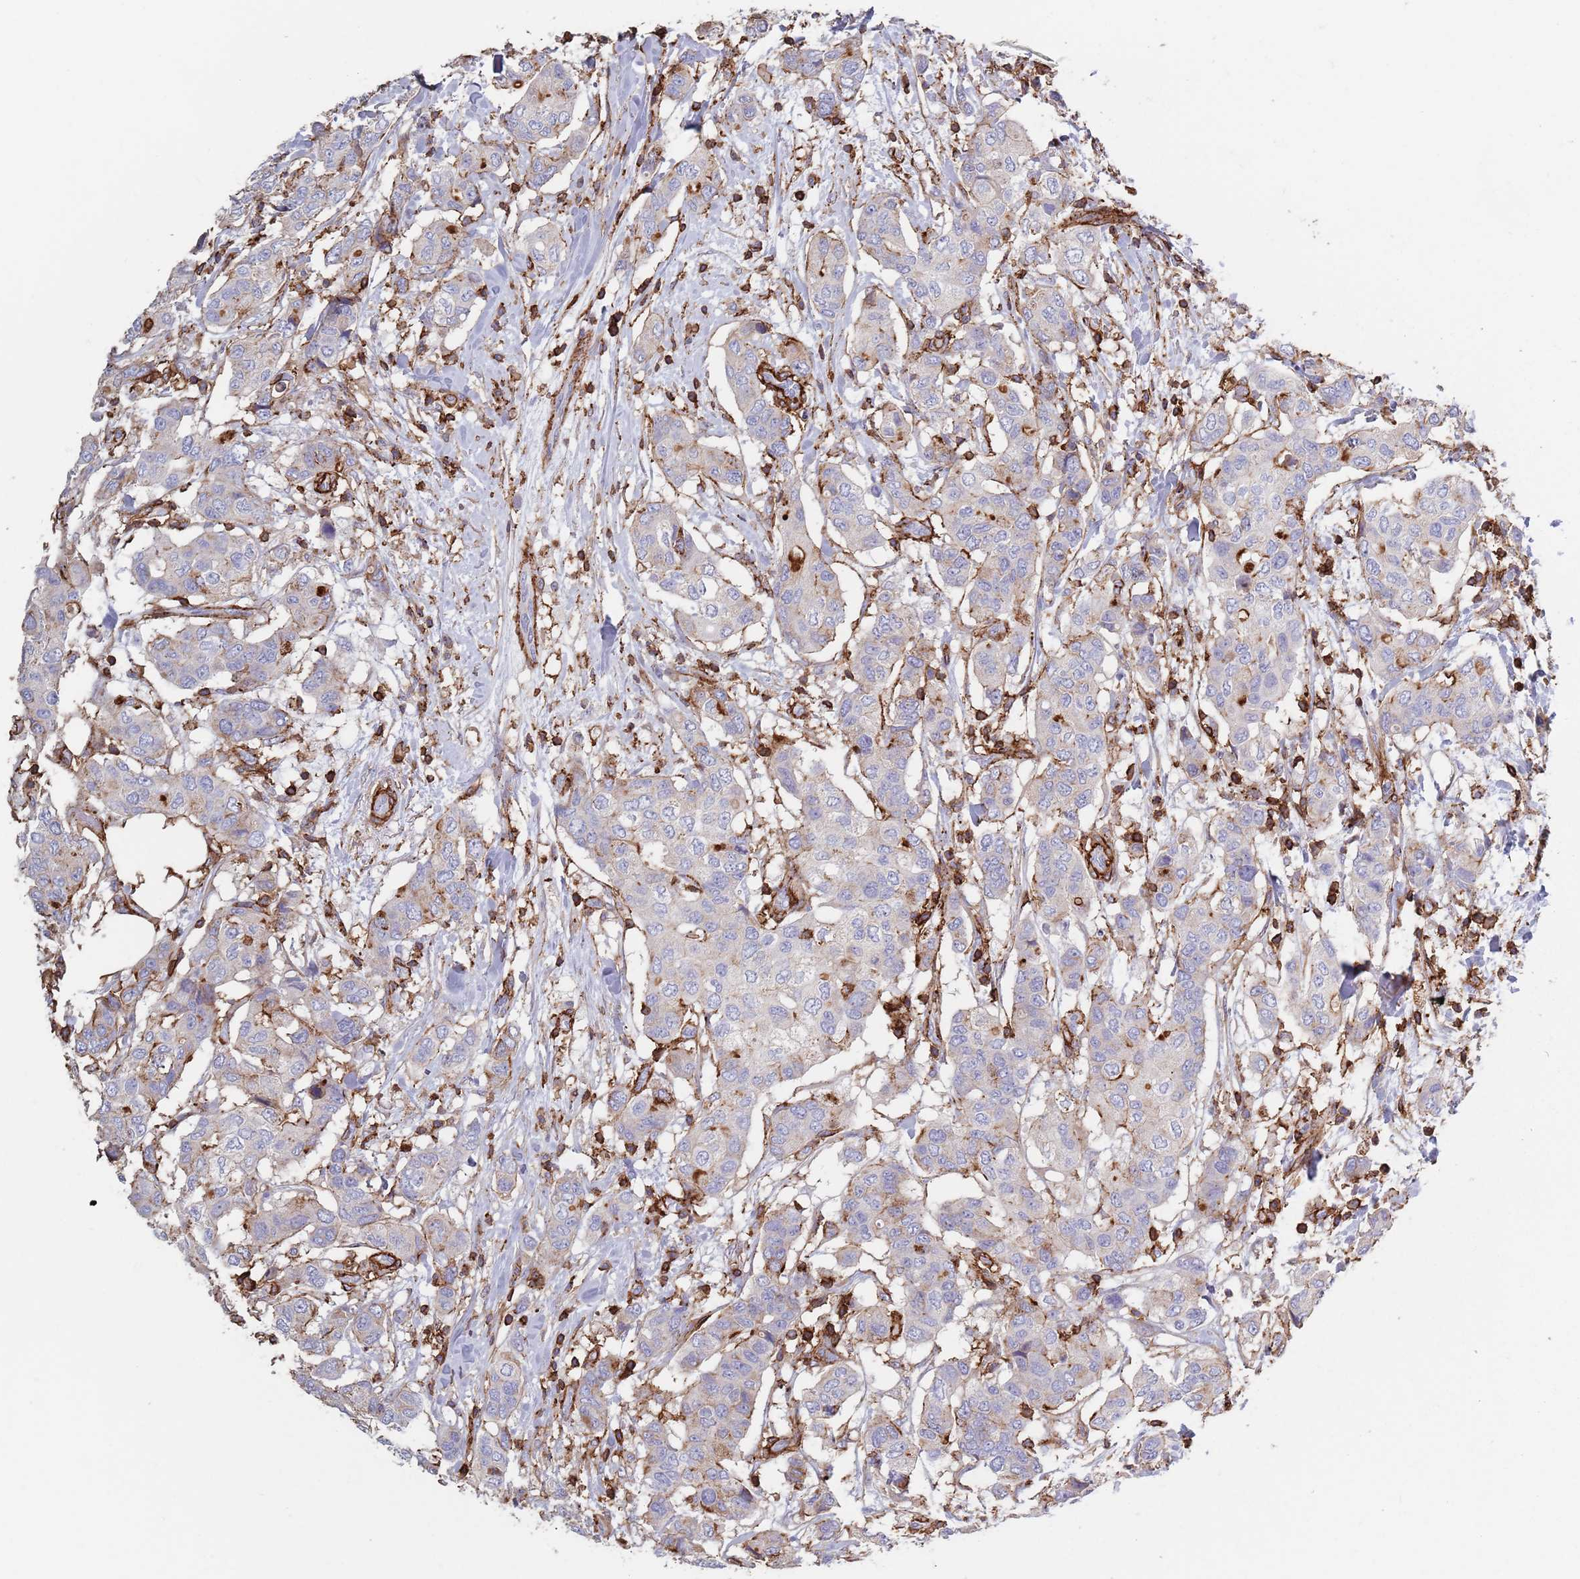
{"staining": {"intensity": "negative", "quantity": "none", "location": "none"}, "tissue": "breast cancer", "cell_type": "Tumor cells", "image_type": "cancer", "snomed": [{"axis": "morphology", "description": "Lobular carcinoma"}, {"axis": "topography", "description": "Breast"}], "caption": "Human breast cancer (lobular carcinoma) stained for a protein using immunohistochemistry (IHC) shows no expression in tumor cells.", "gene": "RNF144A", "patient": {"sex": "female", "age": 51}}